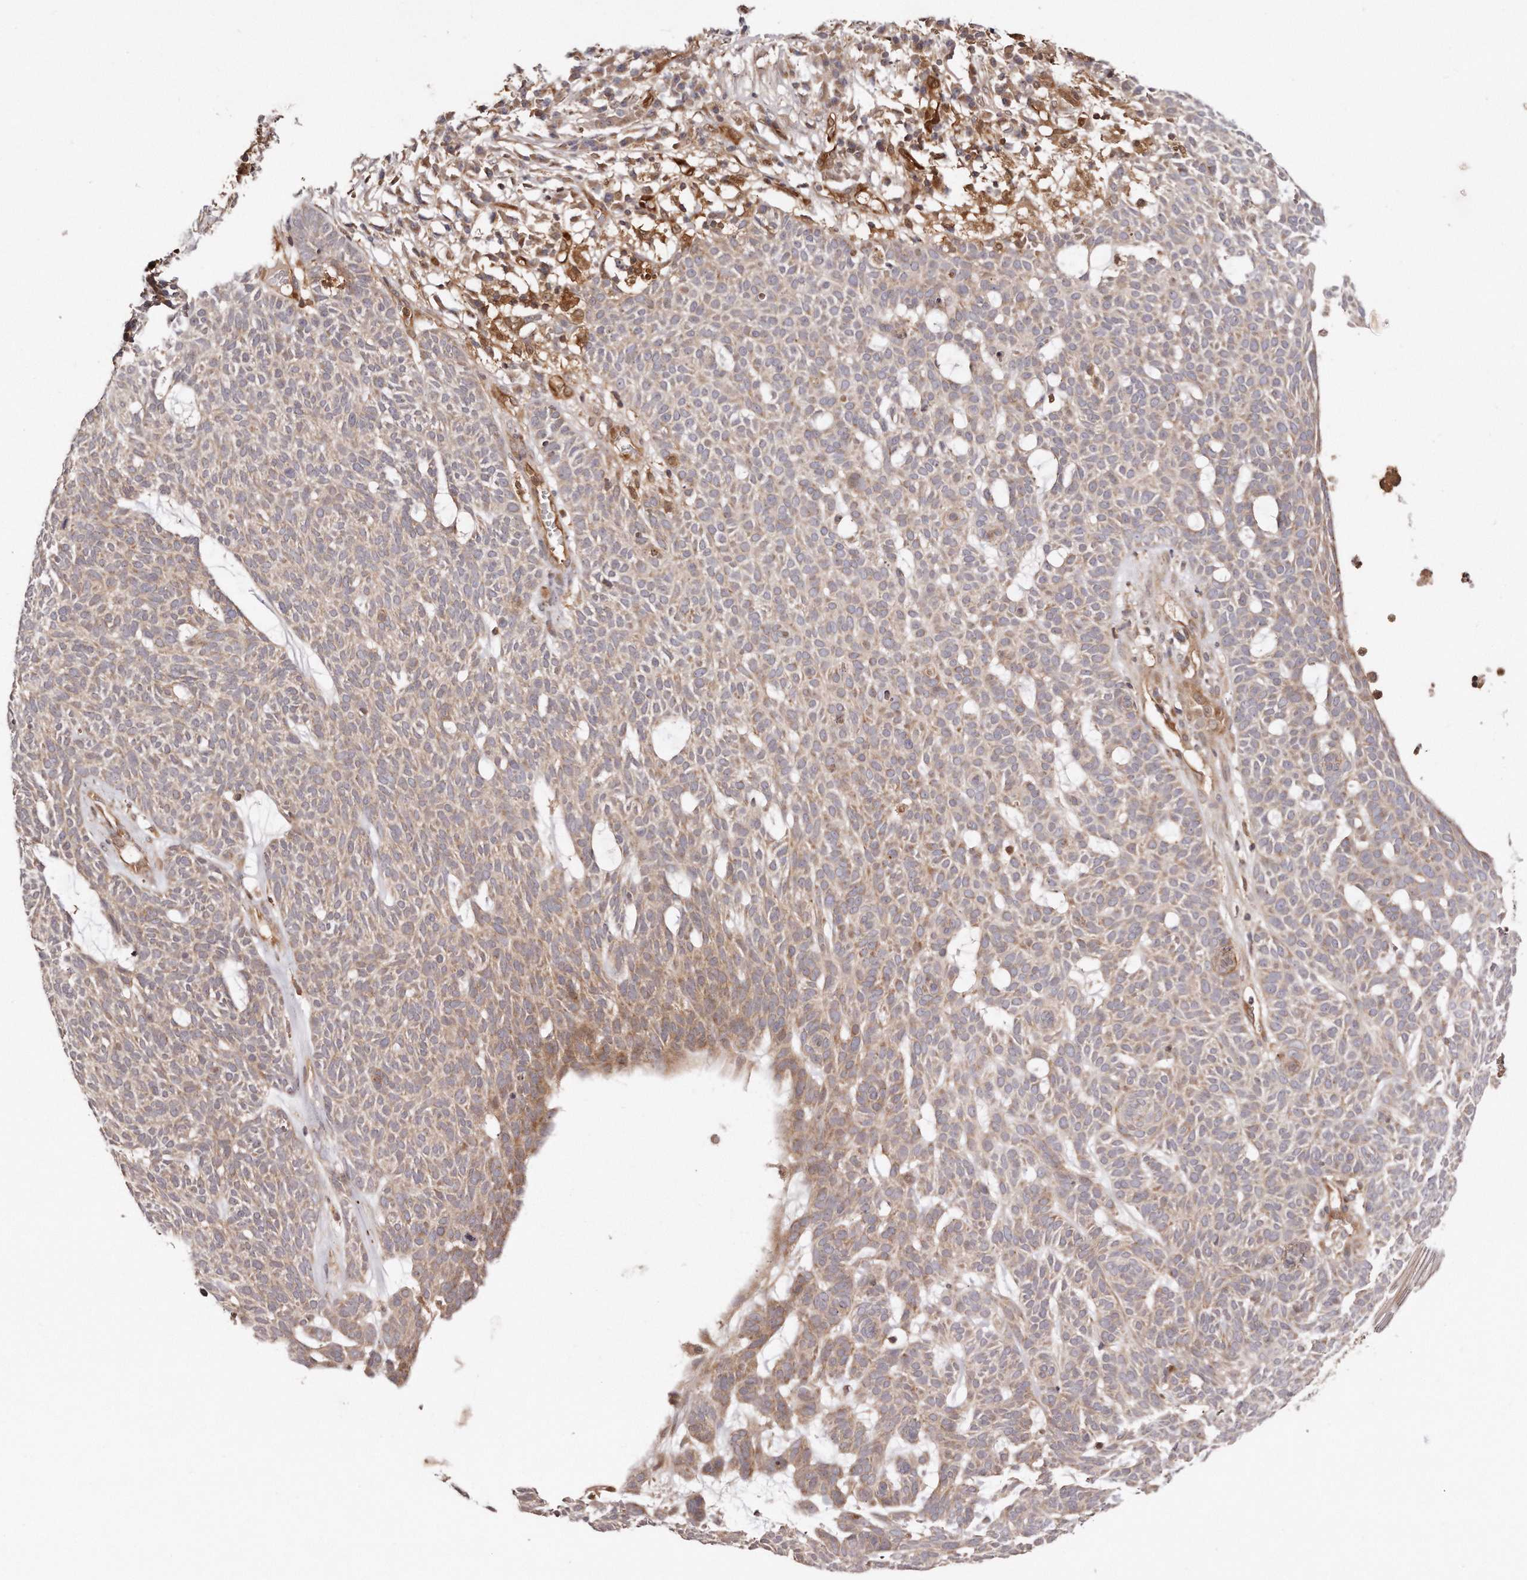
{"staining": {"intensity": "weak", "quantity": "25%-75%", "location": "cytoplasmic/membranous"}, "tissue": "skin cancer", "cell_type": "Tumor cells", "image_type": "cancer", "snomed": [{"axis": "morphology", "description": "Squamous cell carcinoma, NOS"}, {"axis": "topography", "description": "Skin"}], "caption": "Skin squamous cell carcinoma stained for a protein (brown) displays weak cytoplasmic/membranous positive staining in approximately 25%-75% of tumor cells.", "gene": "GBP4", "patient": {"sex": "female", "age": 90}}